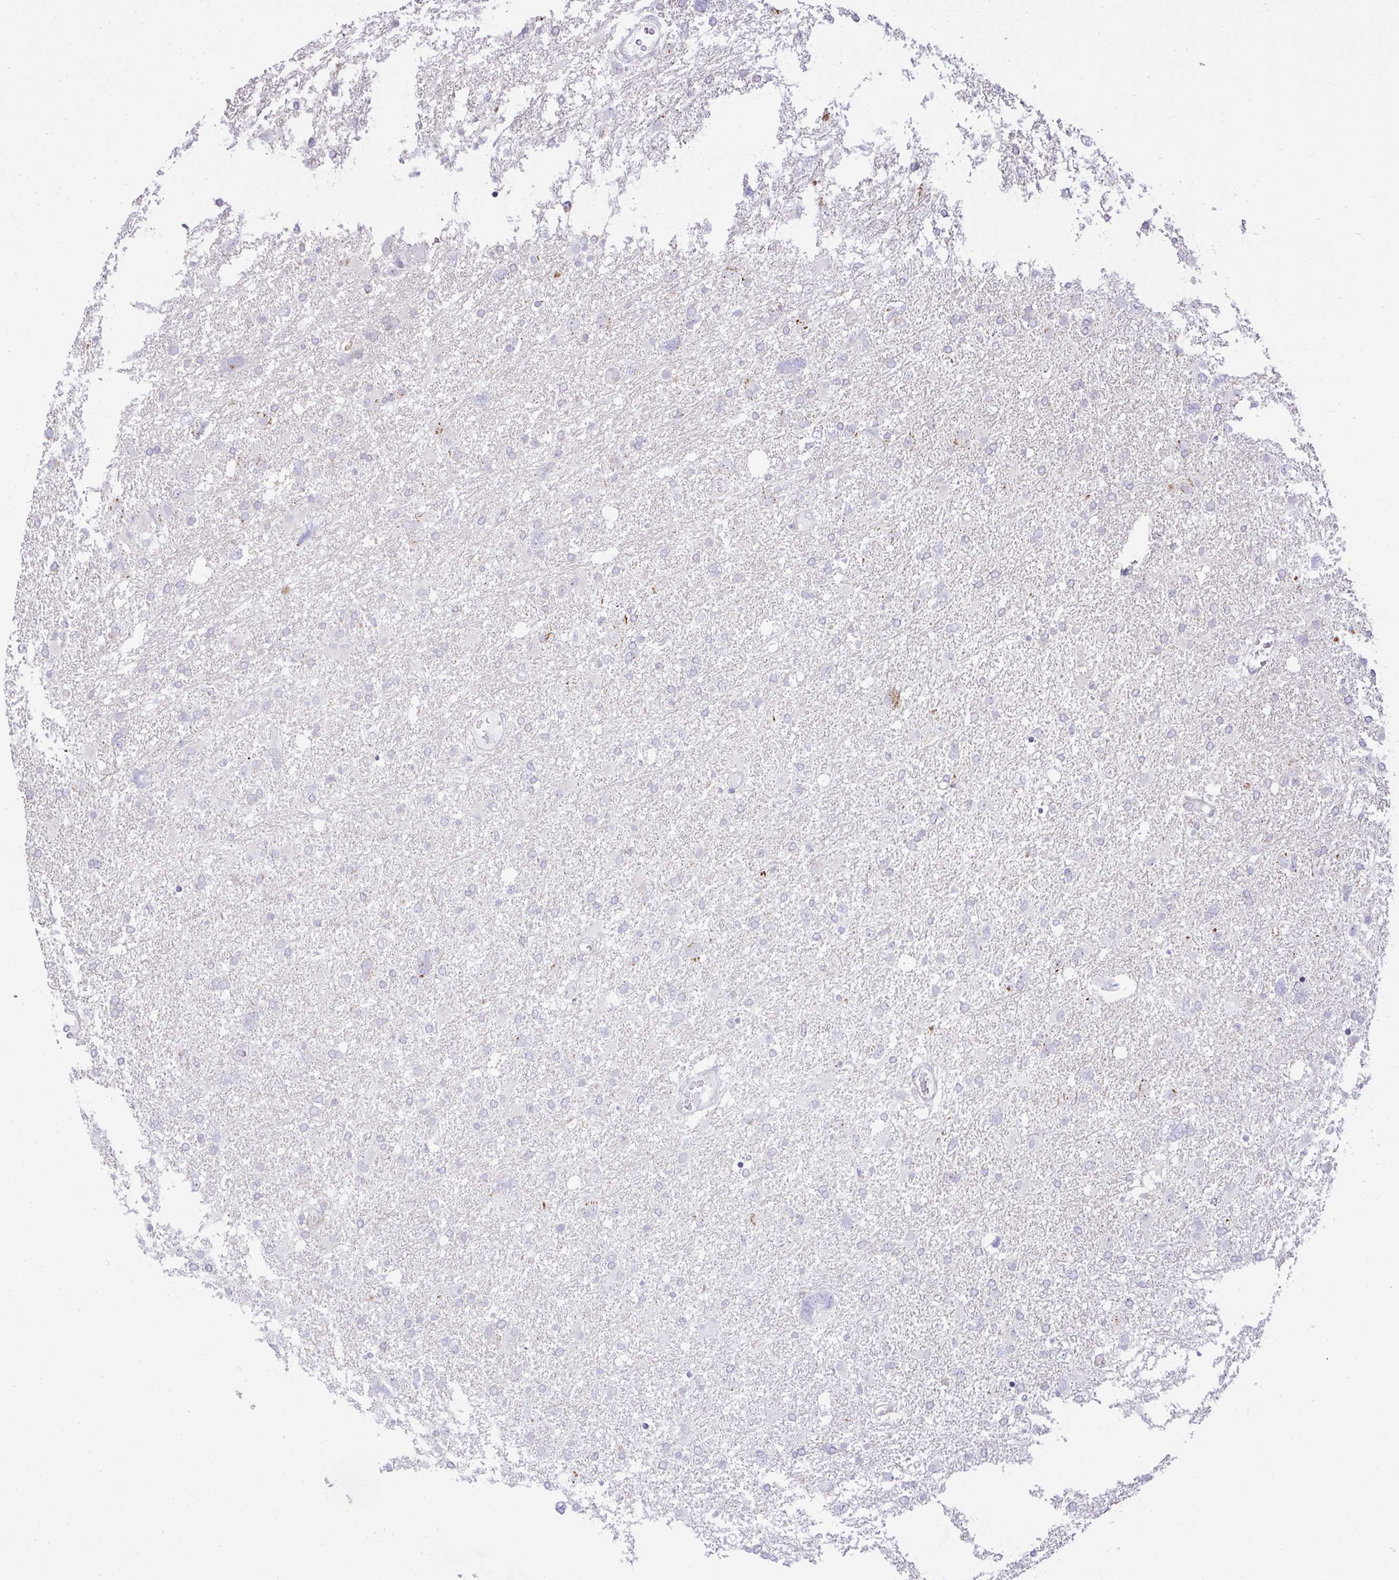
{"staining": {"intensity": "negative", "quantity": "none", "location": "none"}, "tissue": "glioma", "cell_type": "Tumor cells", "image_type": "cancer", "snomed": [{"axis": "morphology", "description": "Glioma, malignant, High grade"}, {"axis": "topography", "description": "Brain"}], "caption": "High magnification brightfield microscopy of glioma stained with DAB (3,3'-diaminobenzidine) (brown) and counterstained with hematoxylin (blue): tumor cells show no significant staining.", "gene": "SRRM4", "patient": {"sex": "male", "age": 61}}